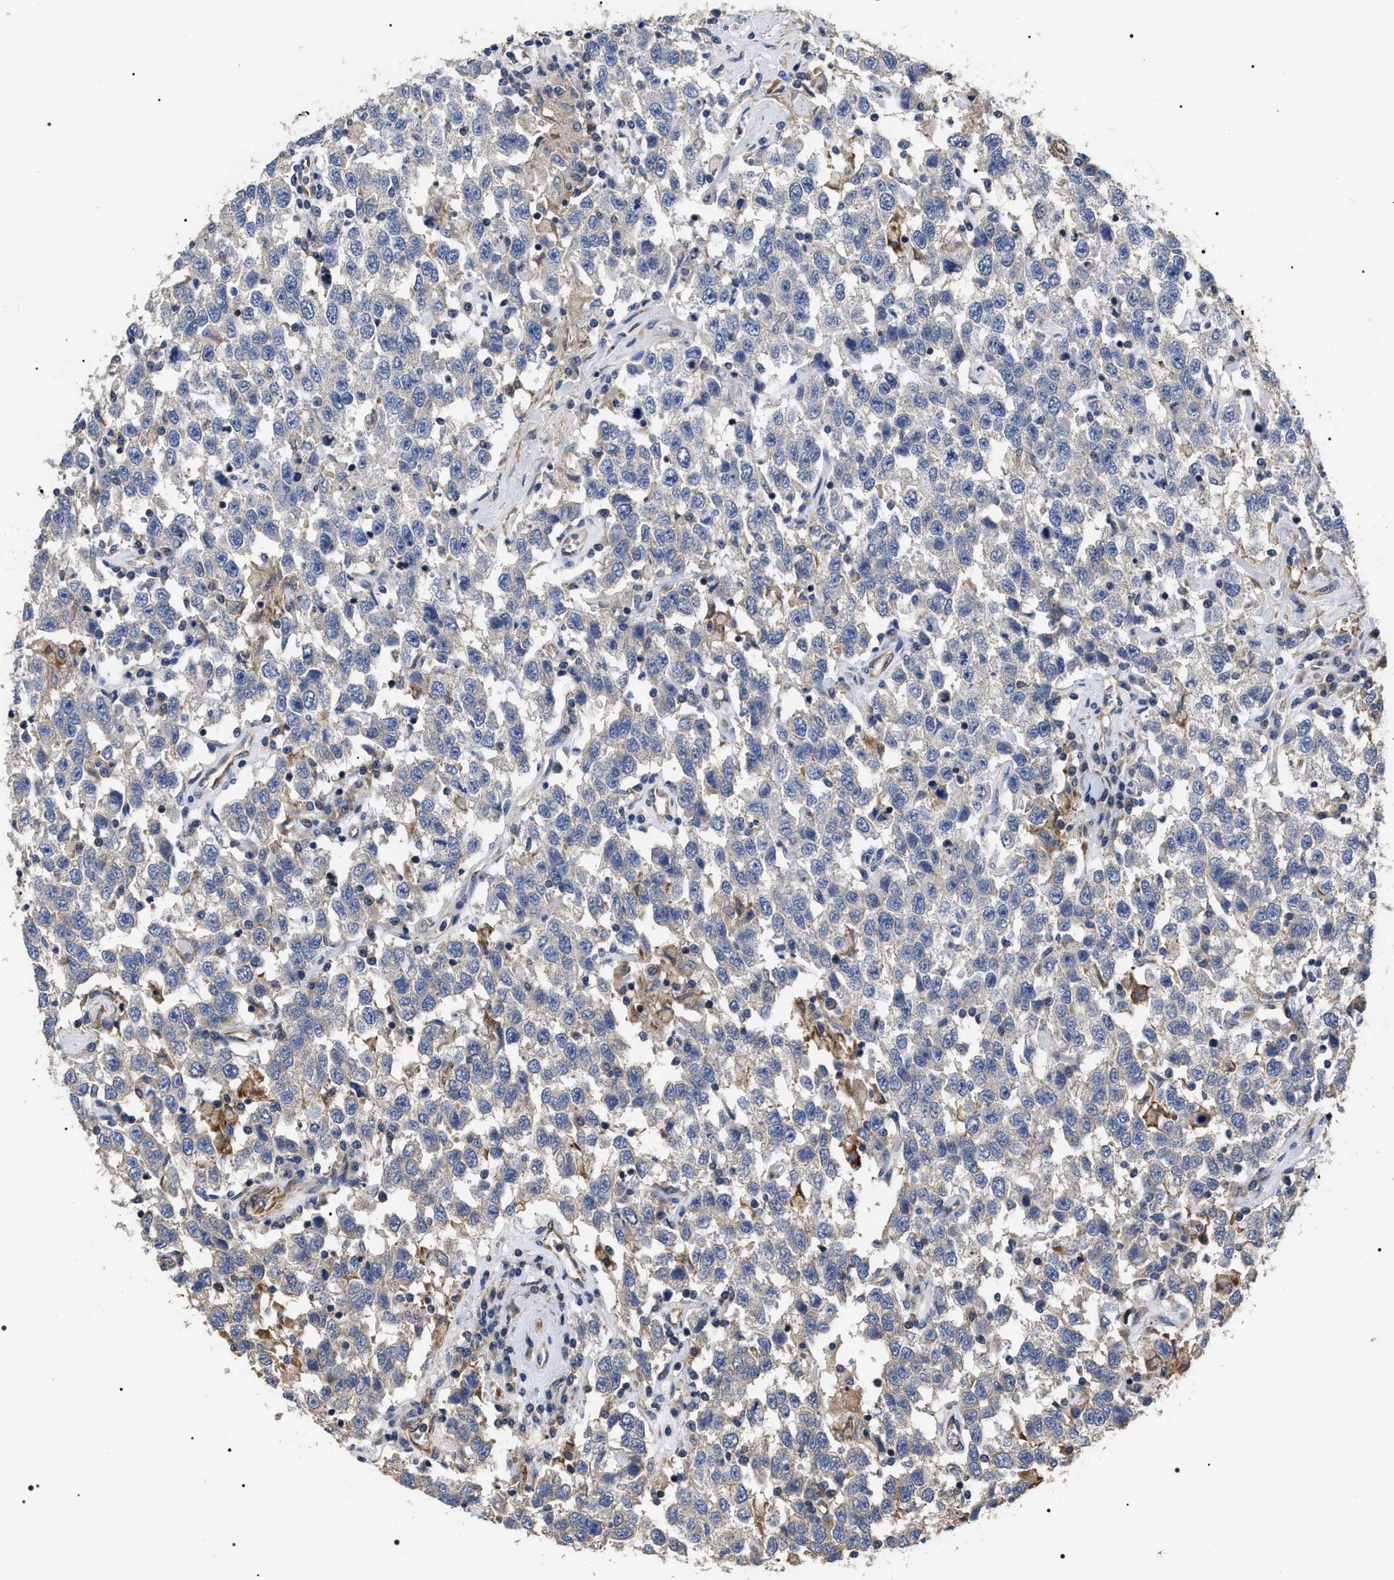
{"staining": {"intensity": "negative", "quantity": "none", "location": "none"}, "tissue": "testis cancer", "cell_type": "Tumor cells", "image_type": "cancer", "snomed": [{"axis": "morphology", "description": "Seminoma, NOS"}, {"axis": "topography", "description": "Testis"}], "caption": "Photomicrograph shows no protein positivity in tumor cells of testis cancer (seminoma) tissue.", "gene": "TSPAN33", "patient": {"sex": "male", "age": 41}}